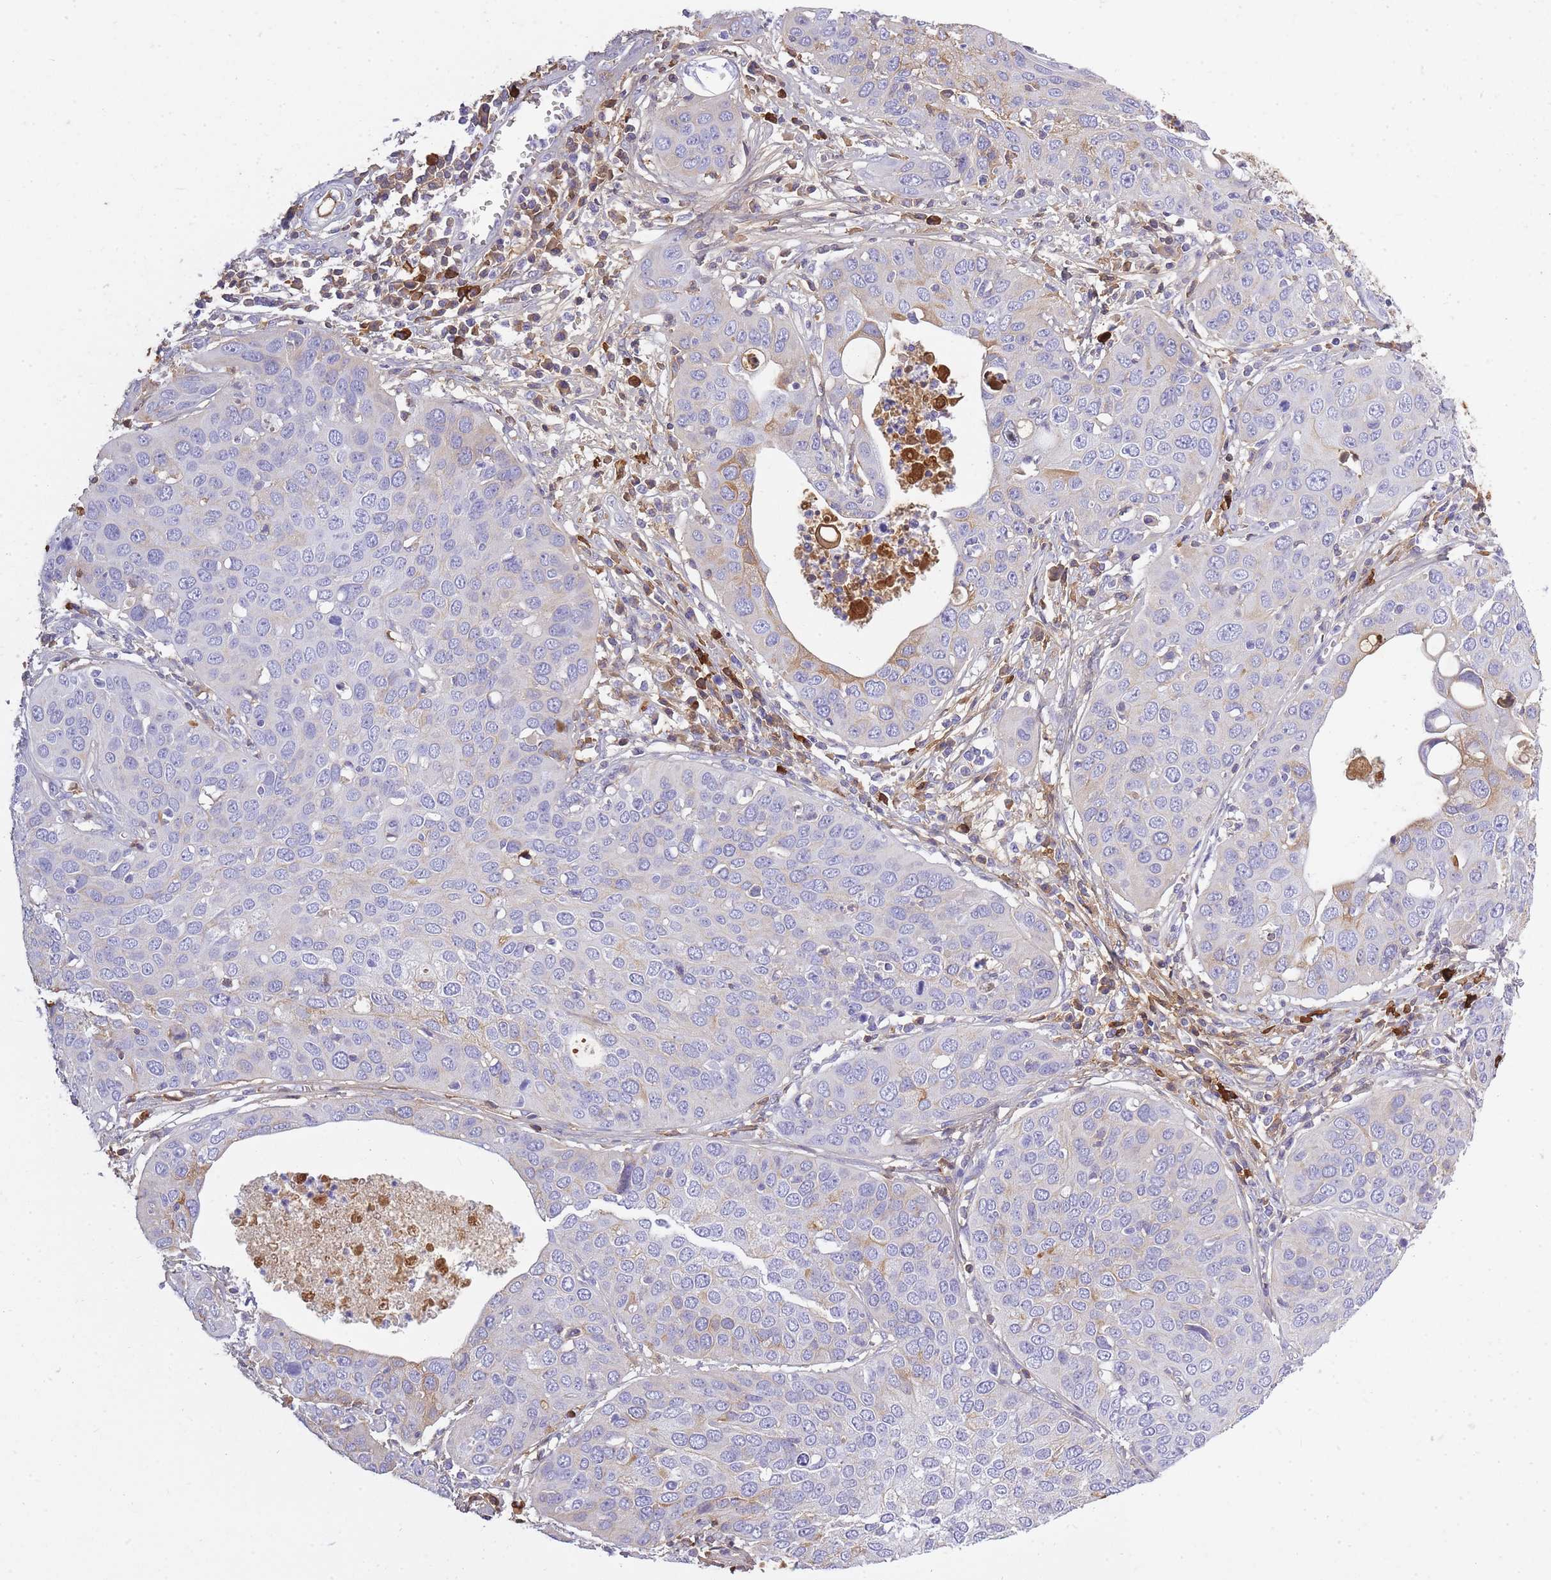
{"staining": {"intensity": "weak", "quantity": "<25%", "location": "cytoplasmic/membranous"}, "tissue": "cervical cancer", "cell_type": "Tumor cells", "image_type": "cancer", "snomed": [{"axis": "morphology", "description": "Squamous cell carcinoma, NOS"}, {"axis": "topography", "description": "Cervix"}], "caption": "There is no significant positivity in tumor cells of cervical cancer (squamous cell carcinoma). (DAB immunohistochemistry (IHC) with hematoxylin counter stain).", "gene": "IGKV1D-42", "patient": {"sex": "female", "age": 36}}